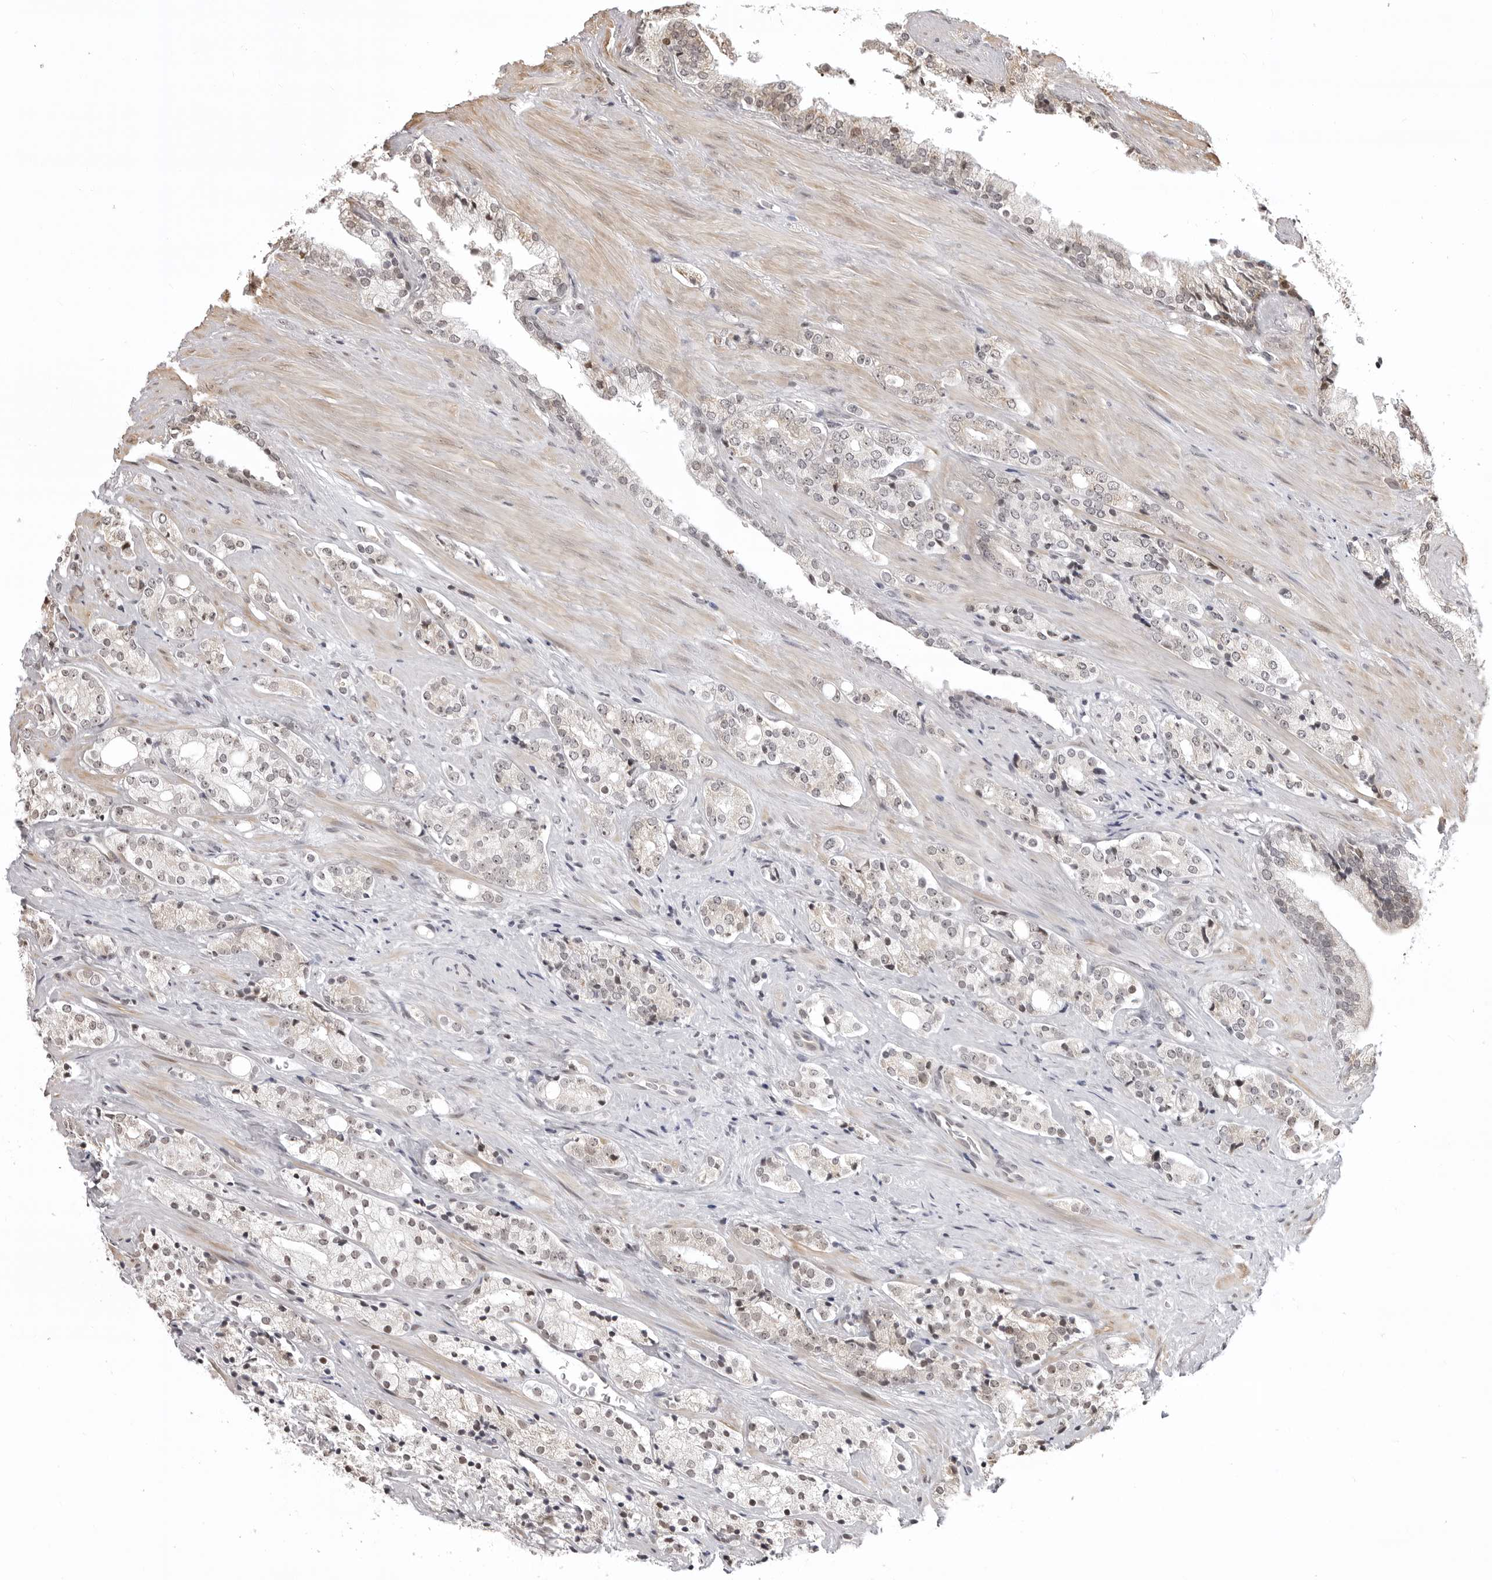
{"staining": {"intensity": "negative", "quantity": "none", "location": "none"}, "tissue": "prostate cancer", "cell_type": "Tumor cells", "image_type": "cancer", "snomed": [{"axis": "morphology", "description": "Adenocarcinoma, High grade"}, {"axis": "topography", "description": "Prostate"}], "caption": "High power microscopy image of an IHC image of prostate cancer (high-grade adenocarcinoma), revealing no significant expression in tumor cells.", "gene": "PHF3", "patient": {"sex": "male", "age": 71}}